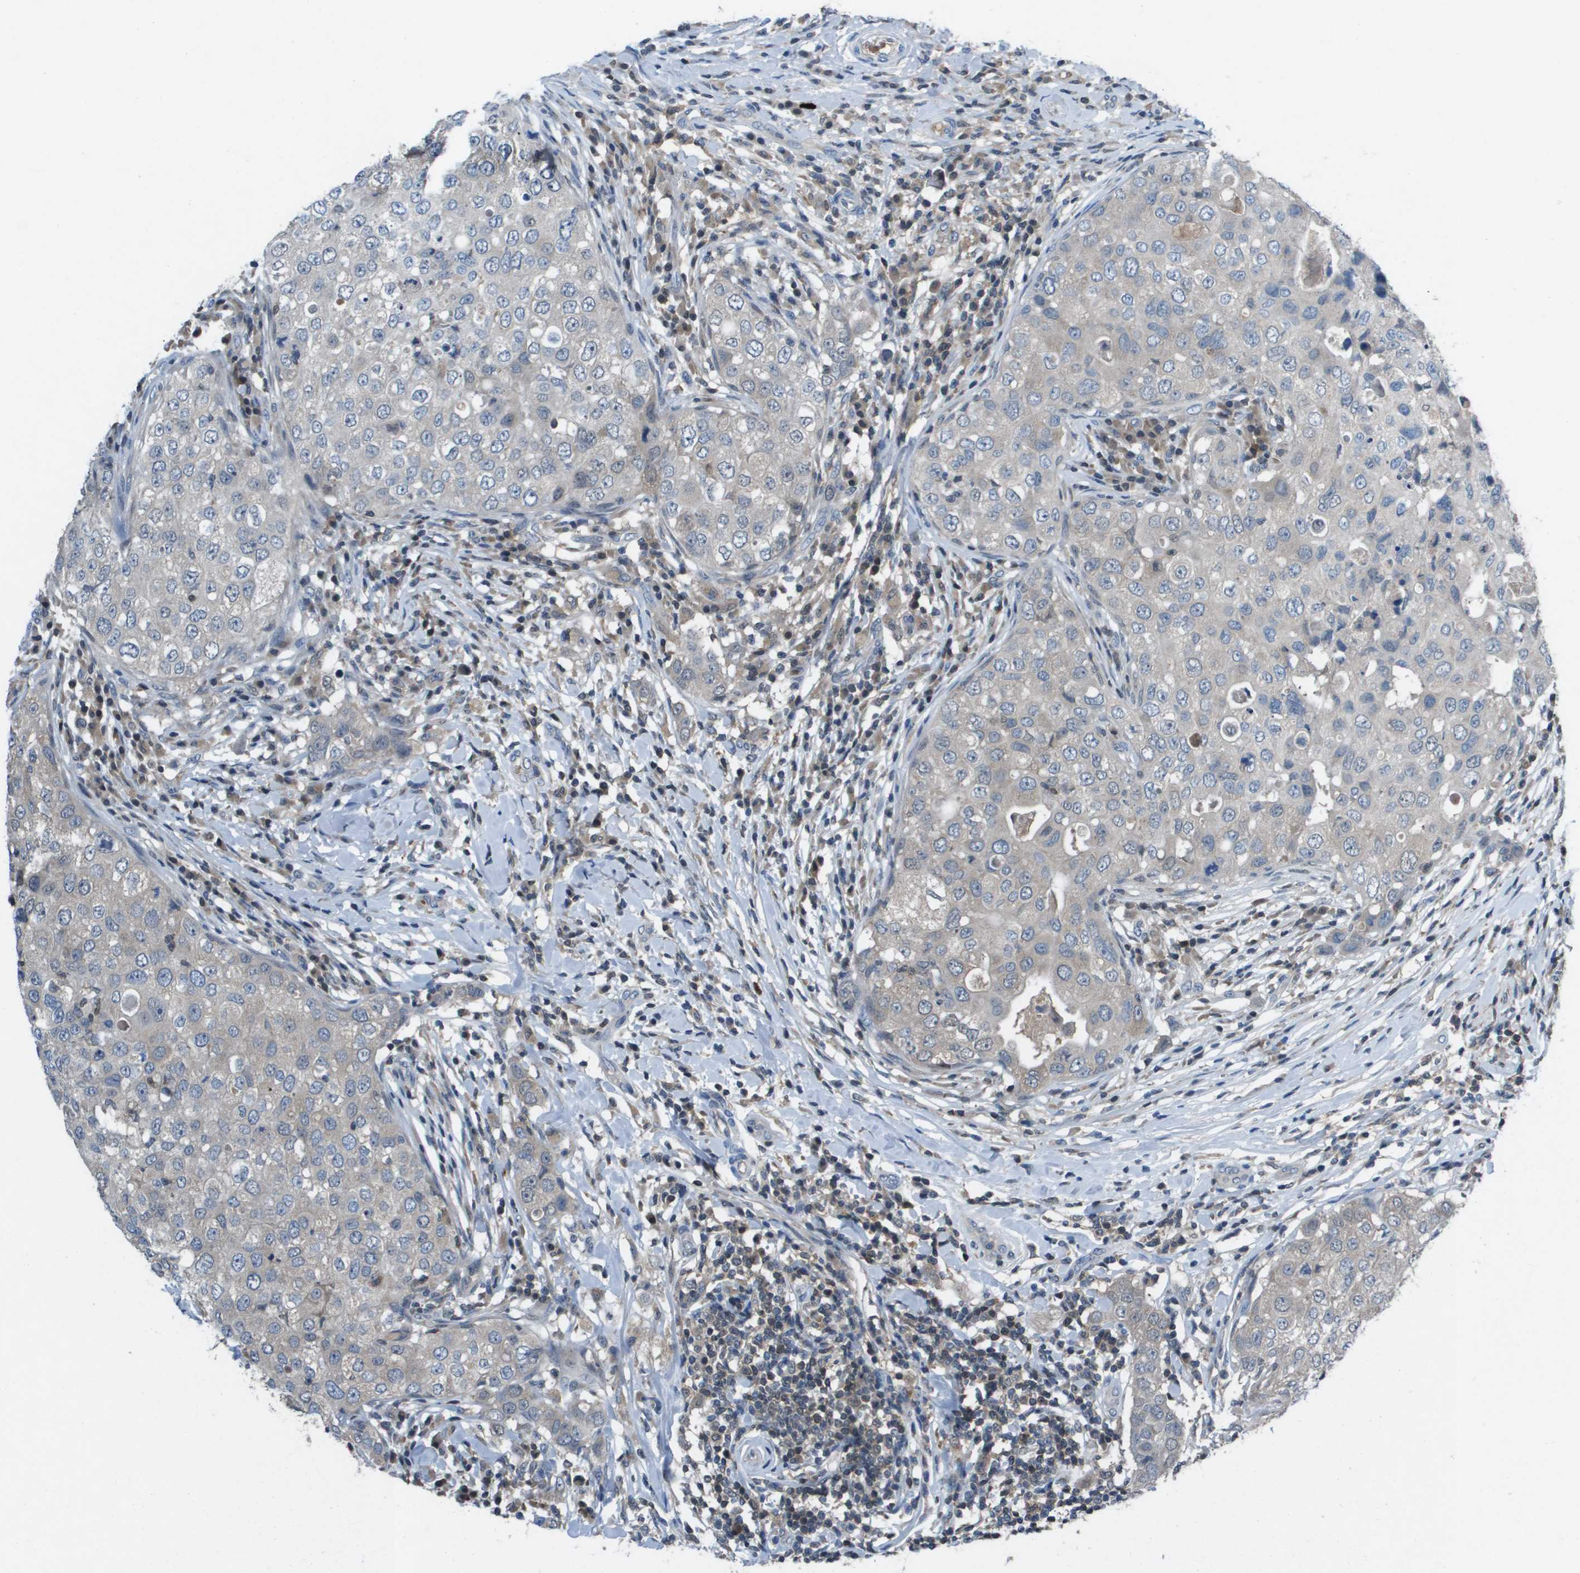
{"staining": {"intensity": "weak", "quantity": "<25%", "location": "cytoplasmic/membranous,nuclear"}, "tissue": "breast cancer", "cell_type": "Tumor cells", "image_type": "cancer", "snomed": [{"axis": "morphology", "description": "Duct carcinoma"}, {"axis": "topography", "description": "Breast"}], "caption": "Immunohistochemistry (IHC) photomicrograph of neoplastic tissue: breast cancer stained with DAB reveals no significant protein positivity in tumor cells.", "gene": "CAMK4", "patient": {"sex": "female", "age": 27}}